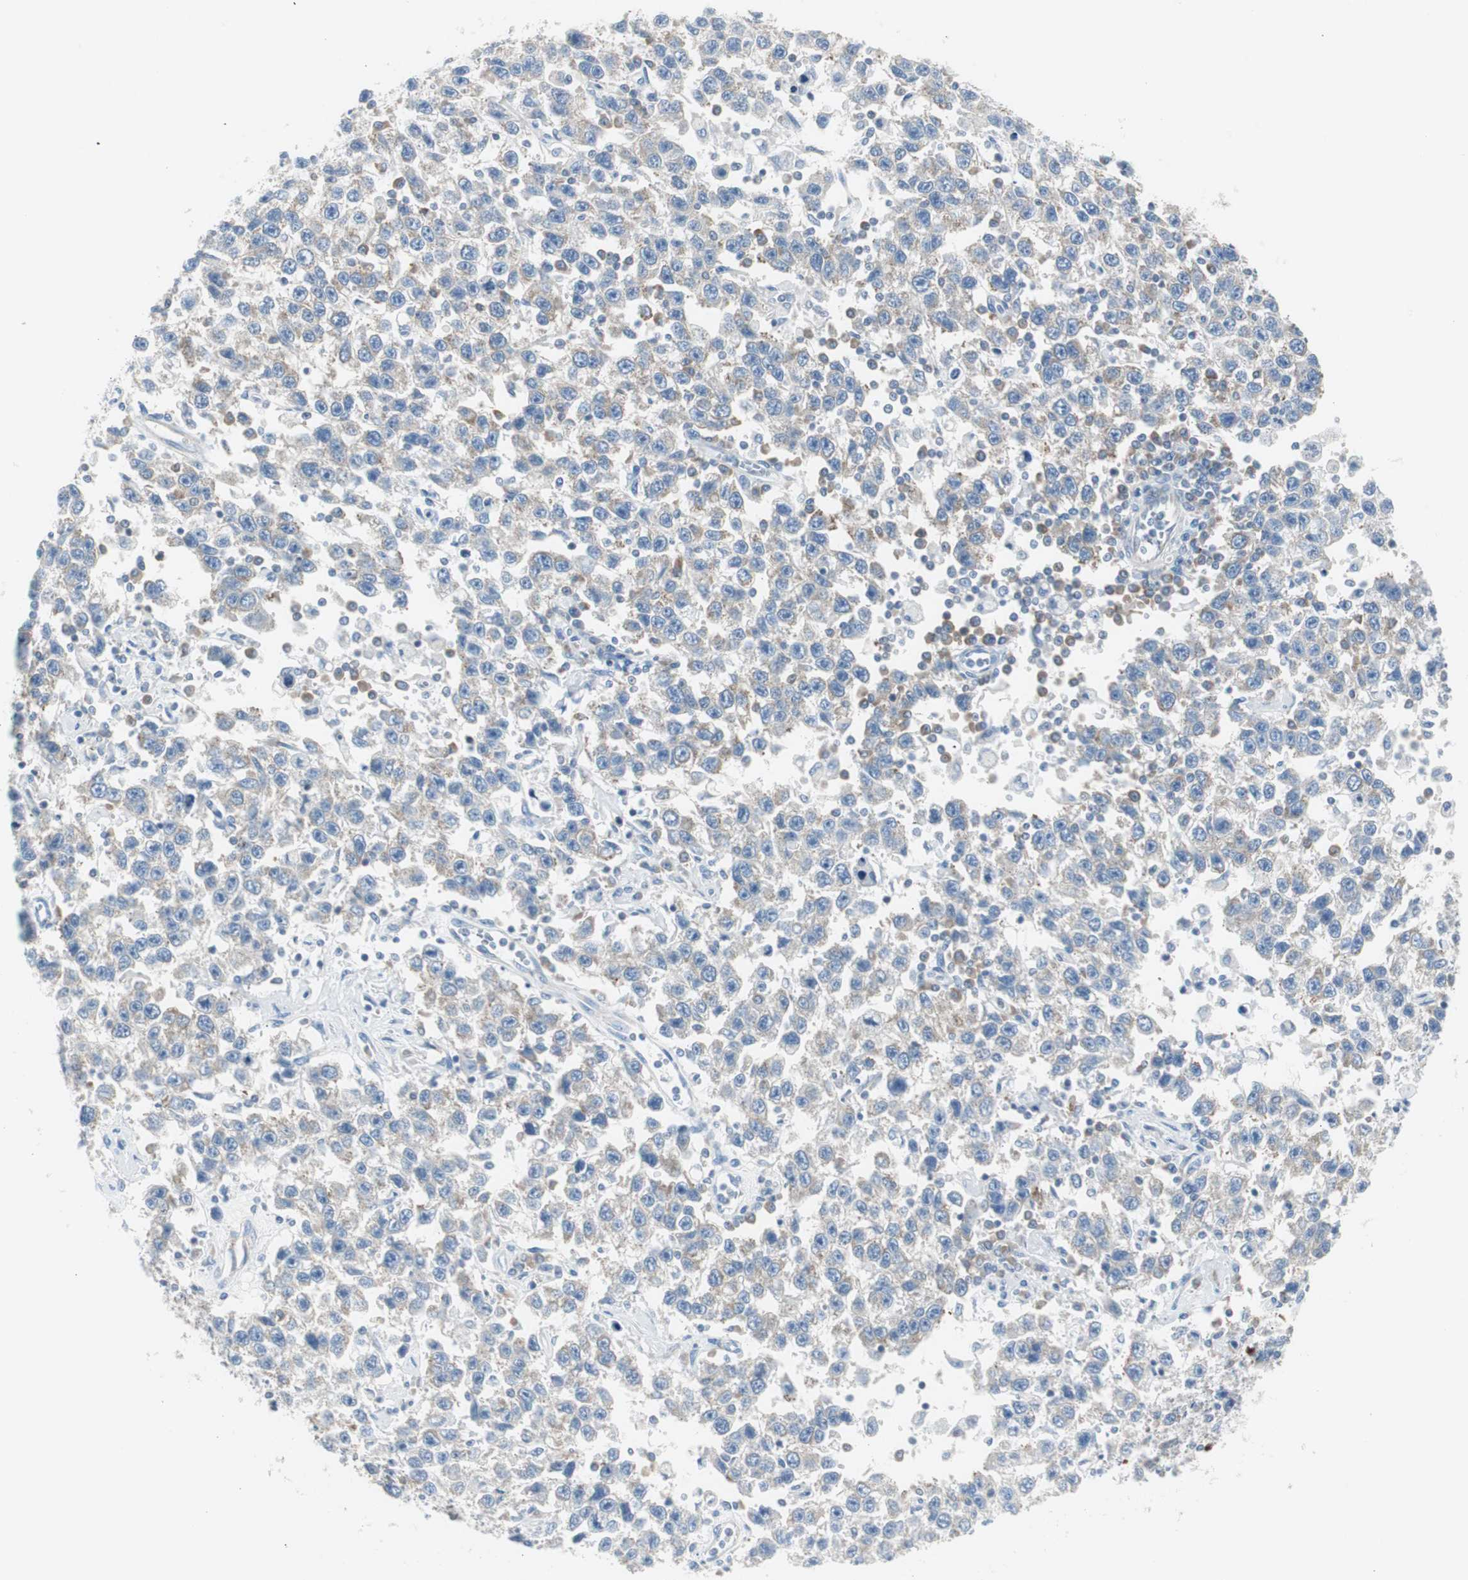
{"staining": {"intensity": "weak", "quantity": "<25%", "location": "cytoplasmic/membranous"}, "tissue": "testis cancer", "cell_type": "Tumor cells", "image_type": "cancer", "snomed": [{"axis": "morphology", "description": "Seminoma, NOS"}, {"axis": "topography", "description": "Testis"}], "caption": "This is an immunohistochemistry (IHC) image of testis seminoma. There is no positivity in tumor cells.", "gene": "RPS12", "patient": {"sex": "male", "age": 41}}